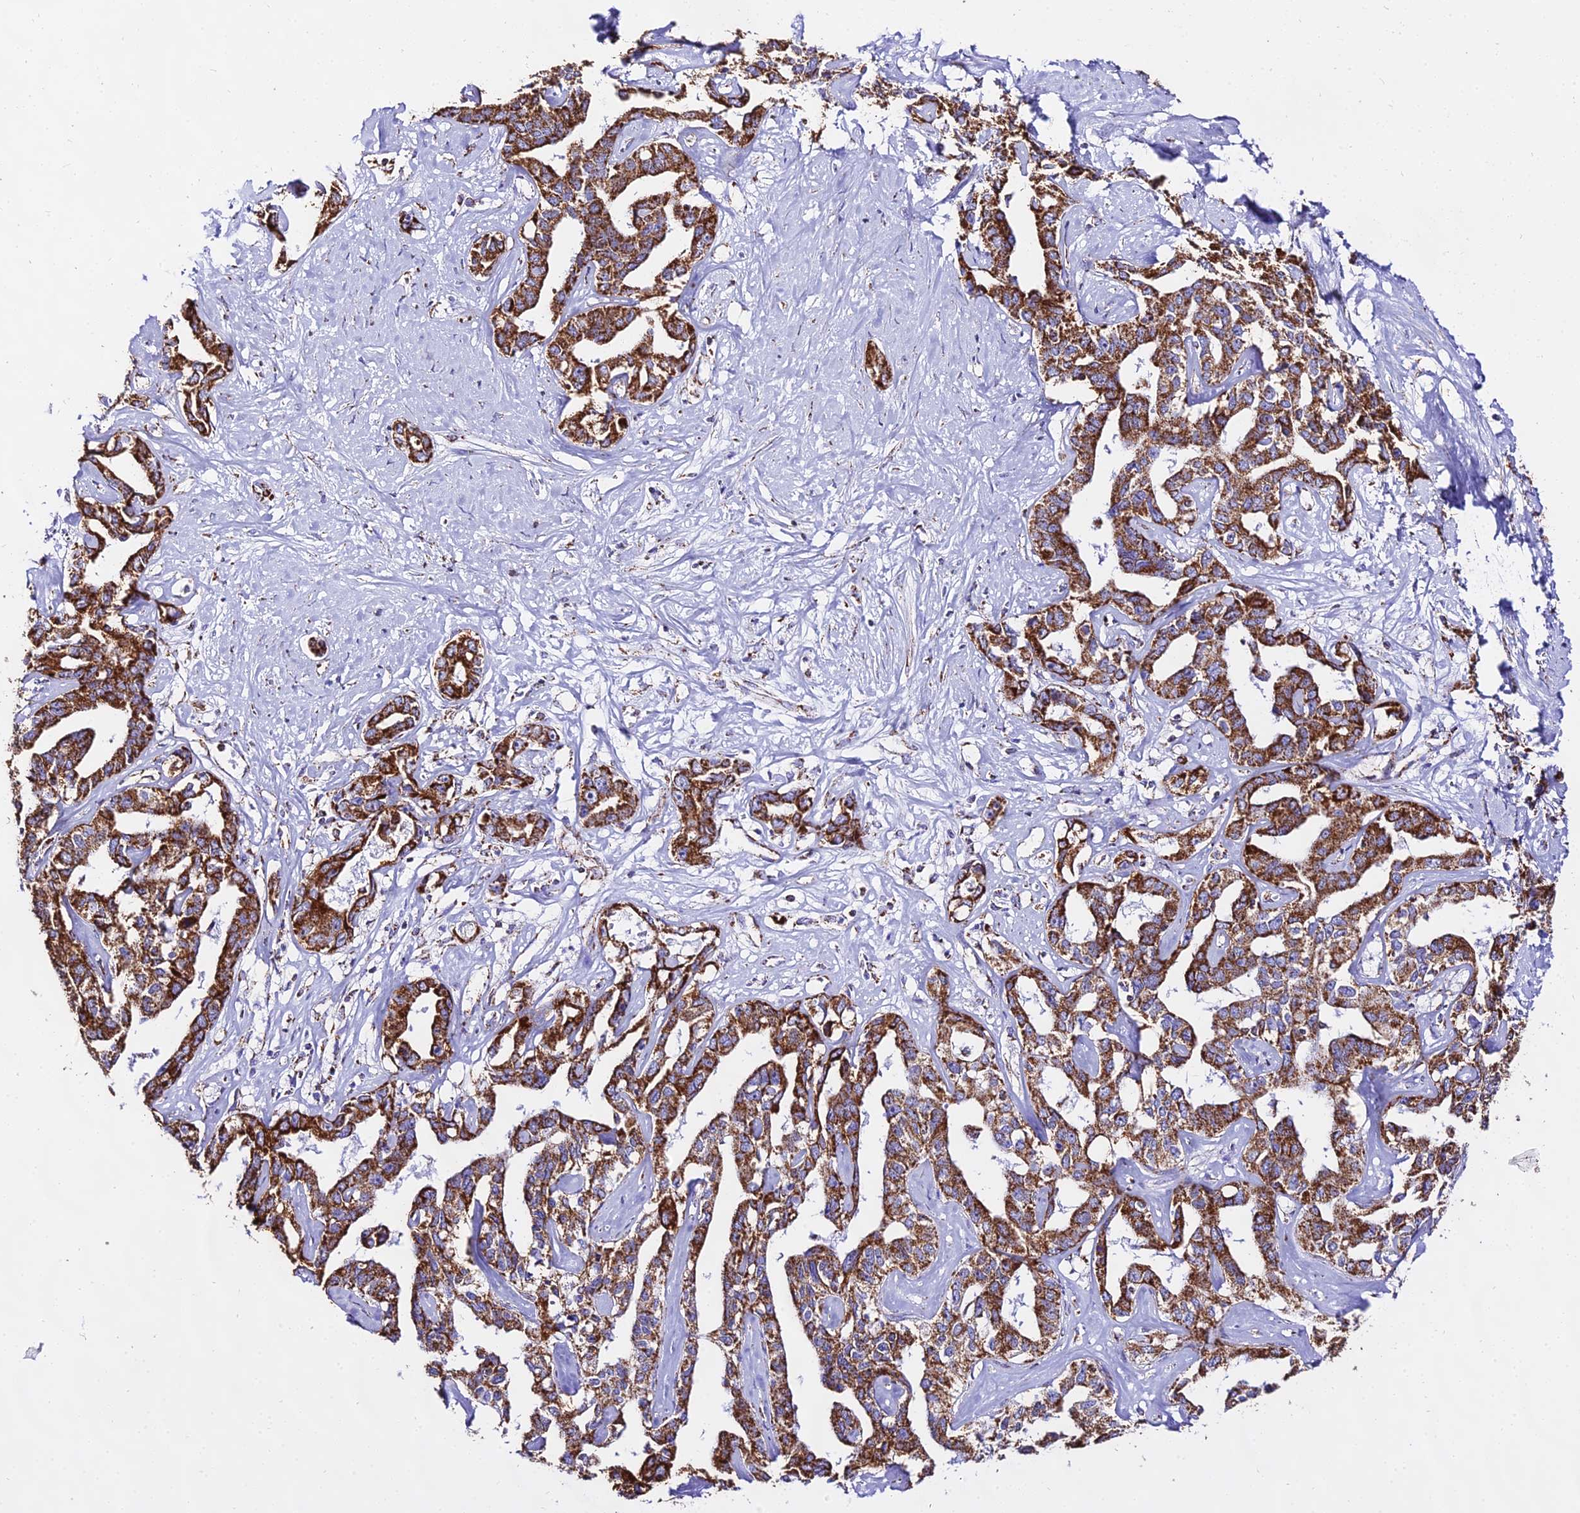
{"staining": {"intensity": "strong", "quantity": ">75%", "location": "cytoplasmic/membranous"}, "tissue": "liver cancer", "cell_type": "Tumor cells", "image_type": "cancer", "snomed": [{"axis": "morphology", "description": "Cholangiocarcinoma"}, {"axis": "topography", "description": "Liver"}], "caption": "Protein staining of liver cancer (cholangiocarcinoma) tissue demonstrates strong cytoplasmic/membranous staining in about >75% of tumor cells. Using DAB (3,3'-diaminobenzidine) (brown) and hematoxylin (blue) stains, captured at high magnification using brightfield microscopy.", "gene": "ATP5PD", "patient": {"sex": "male", "age": 59}}